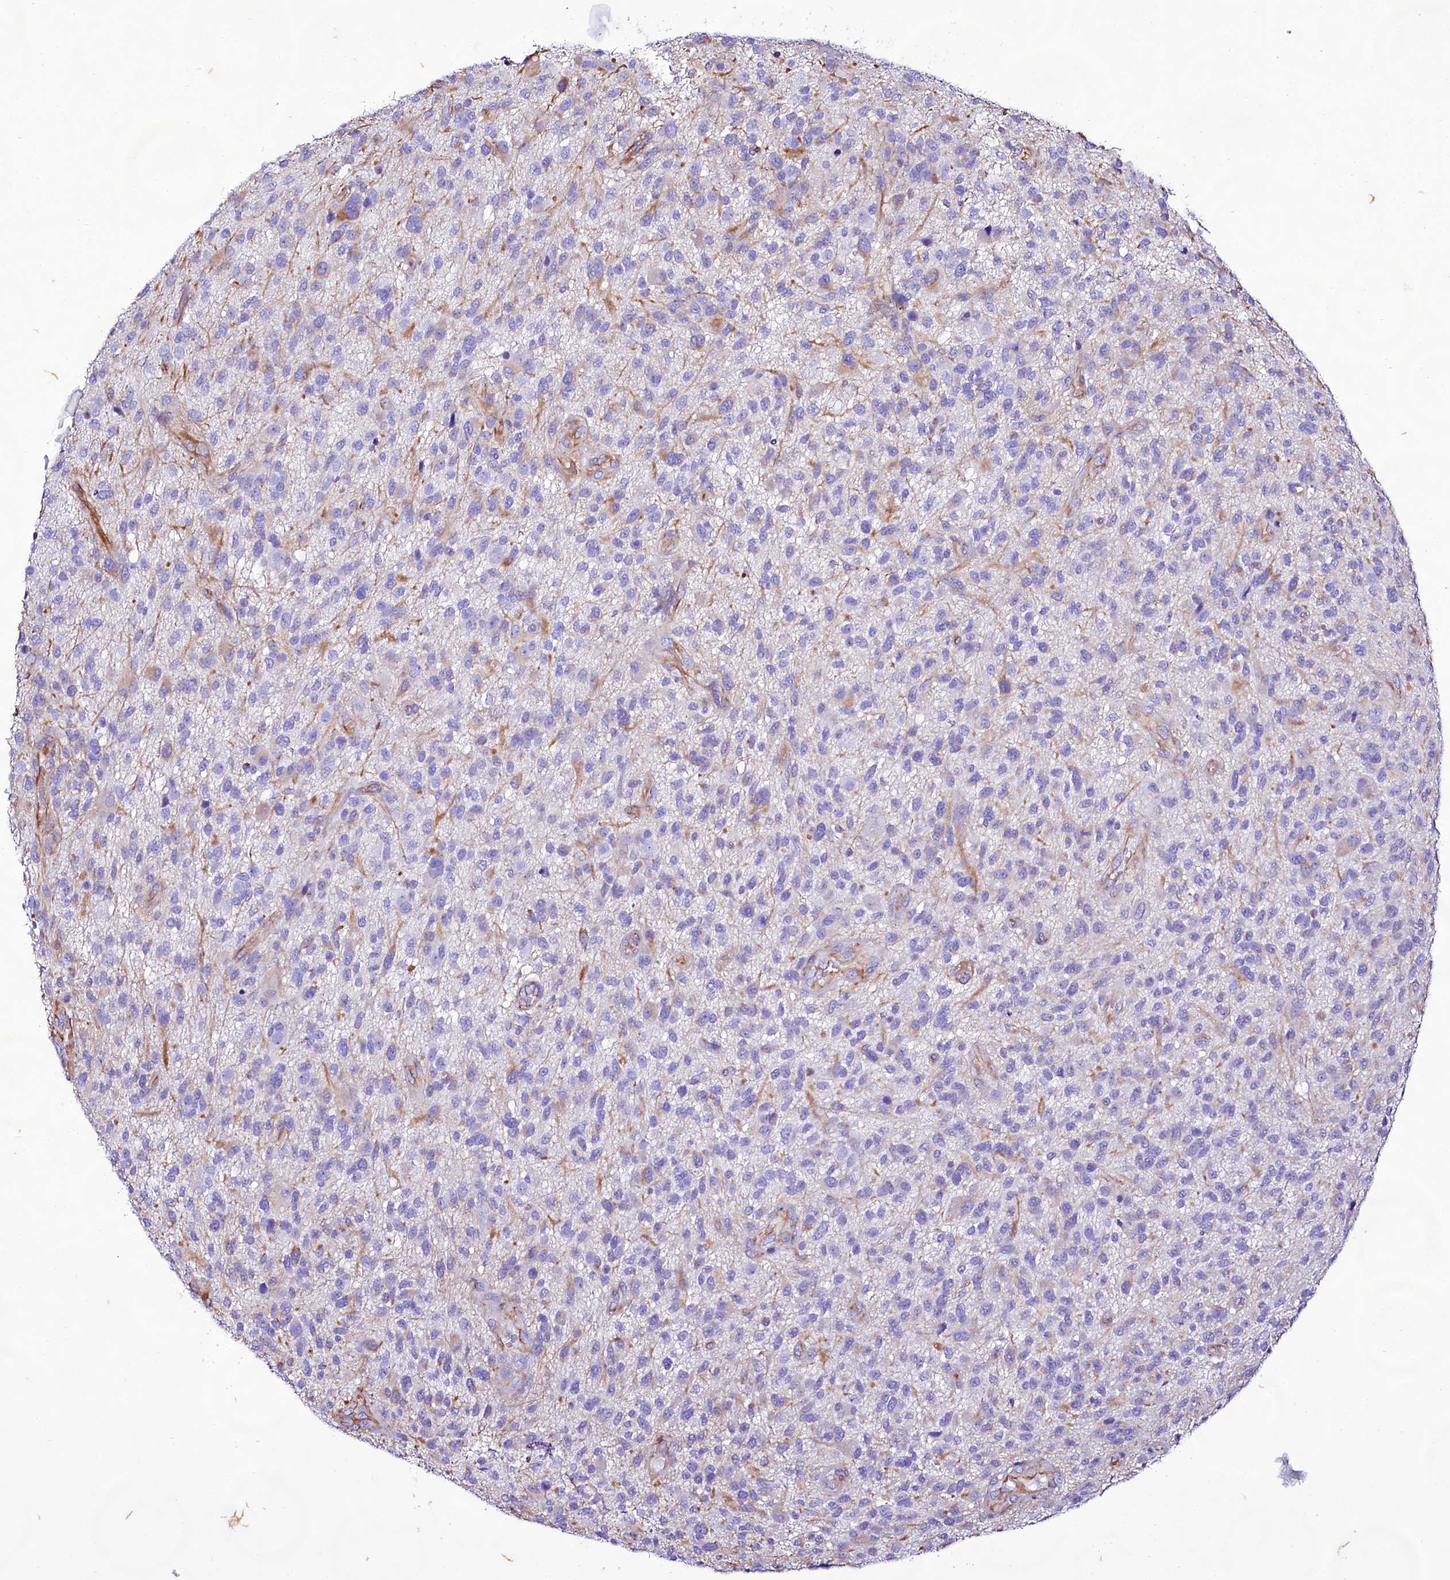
{"staining": {"intensity": "negative", "quantity": "none", "location": "none"}, "tissue": "glioma", "cell_type": "Tumor cells", "image_type": "cancer", "snomed": [{"axis": "morphology", "description": "Glioma, malignant, High grade"}, {"axis": "topography", "description": "Brain"}], "caption": "An immunohistochemistry micrograph of high-grade glioma (malignant) is shown. There is no staining in tumor cells of high-grade glioma (malignant).", "gene": "CD99", "patient": {"sex": "male", "age": 47}}